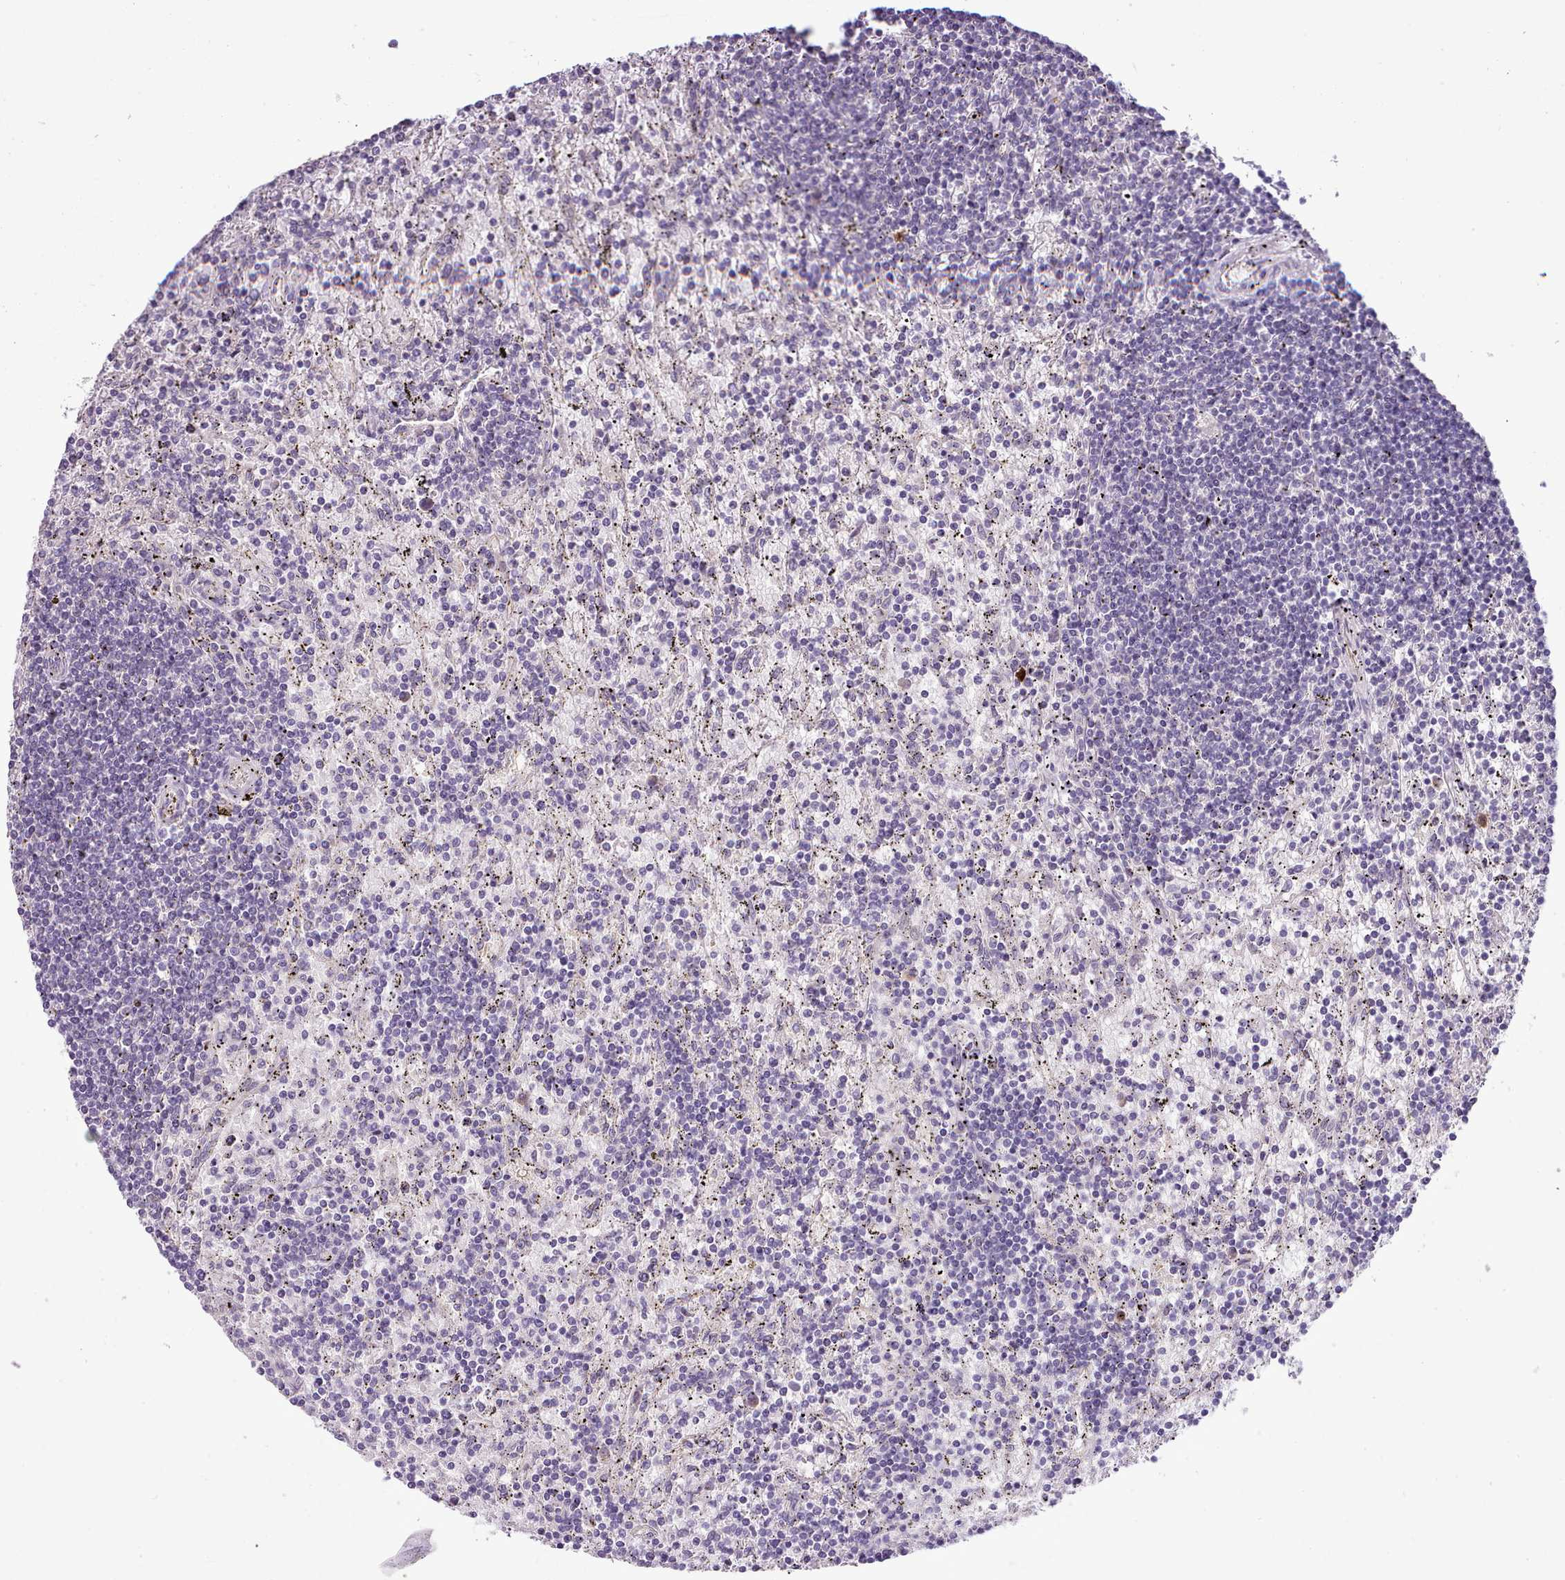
{"staining": {"intensity": "negative", "quantity": "none", "location": "none"}, "tissue": "lymphoma", "cell_type": "Tumor cells", "image_type": "cancer", "snomed": [{"axis": "morphology", "description": "Malignant lymphoma, non-Hodgkin's type, Low grade"}, {"axis": "topography", "description": "Spleen"}], "caption": "Immunohistochemistry (IHC) image of human lymphoma stained for a protein (brown), which displays no positivity in tumor cells.", "gene": "SETX", "patient": {"sex": "male", "age": 76}}